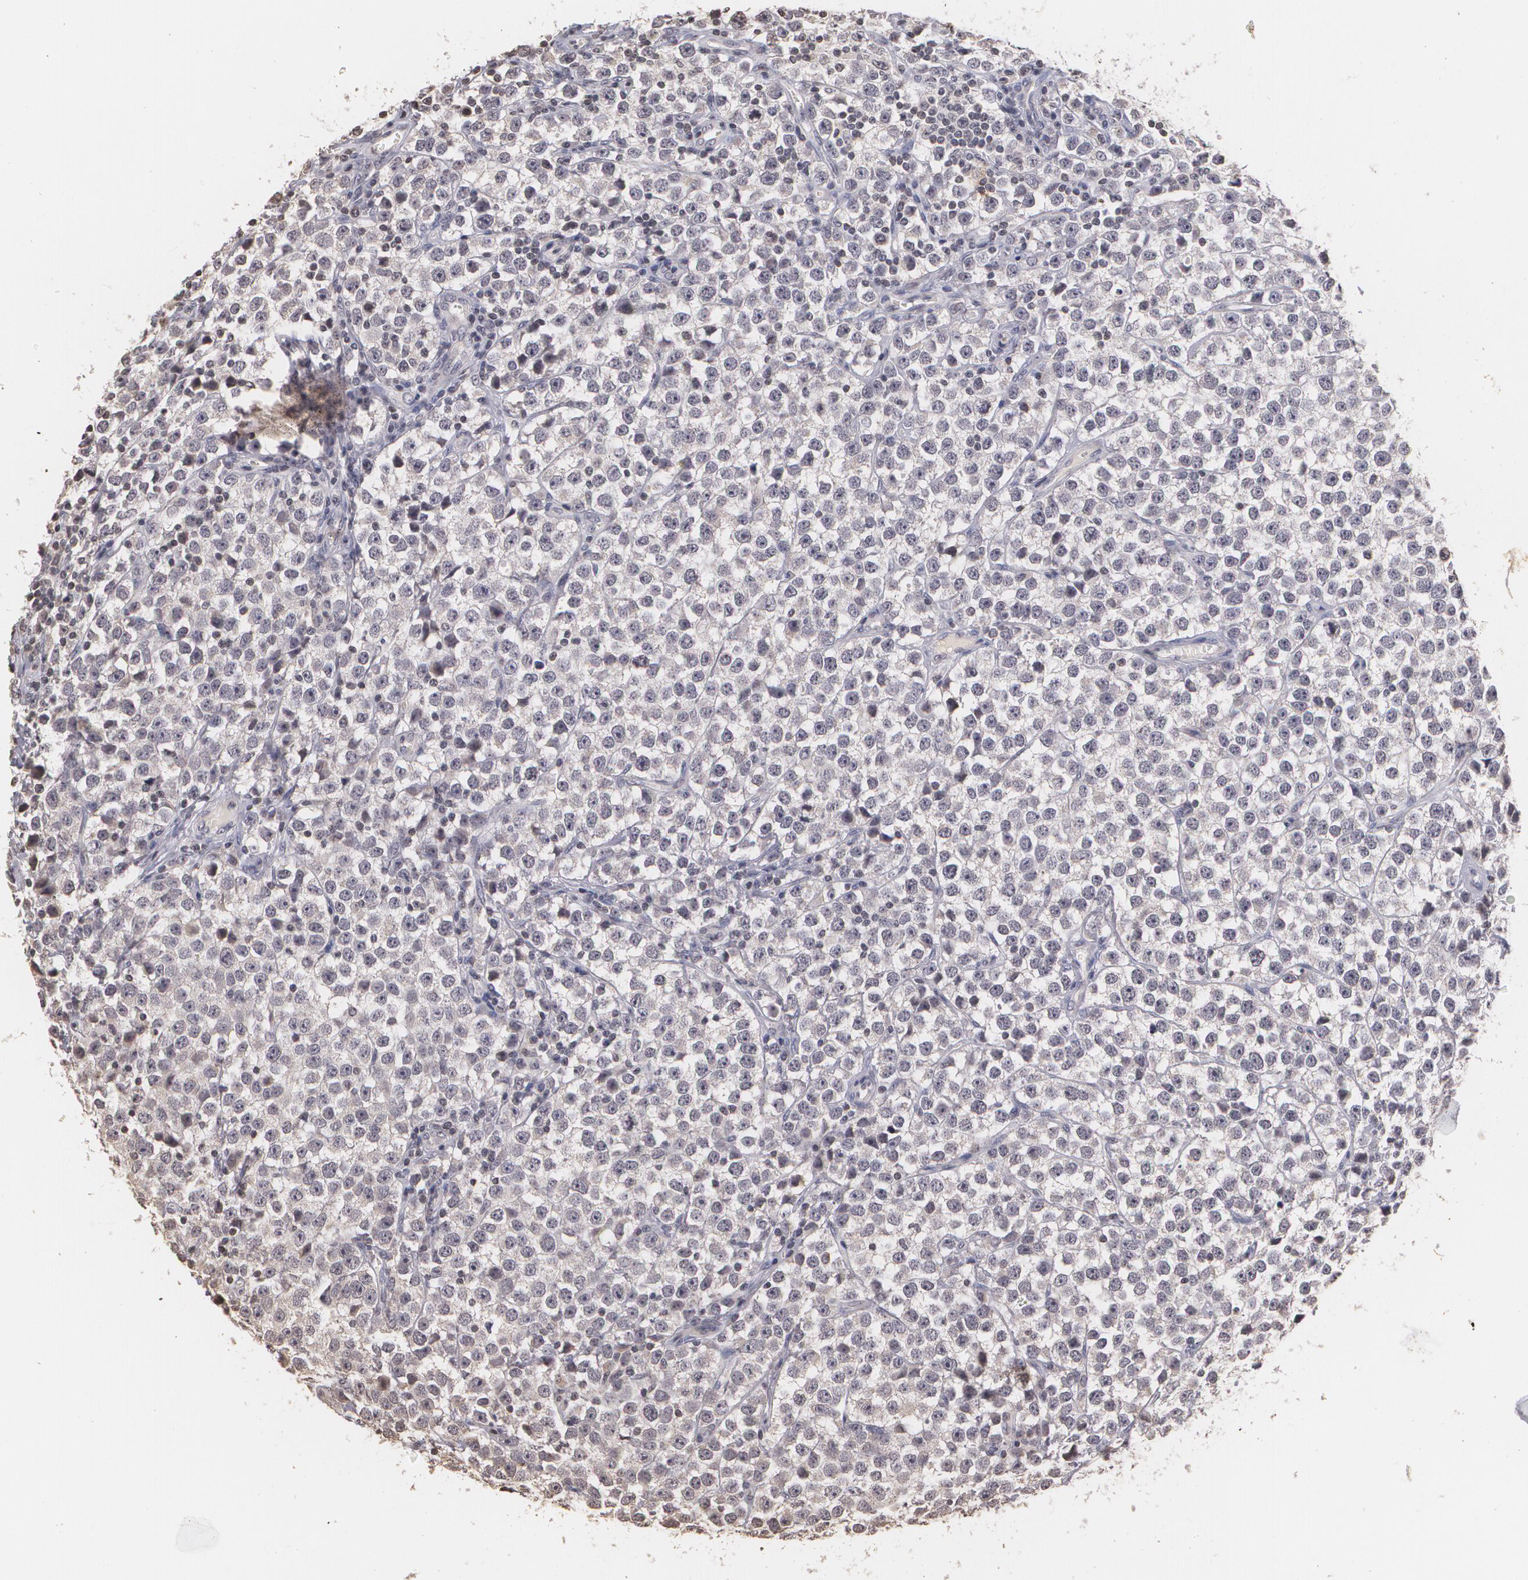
{"staining": {"intensity": "negative", "quantity": "none", "location": "none"}, "tissue": "testis cancer", "cell_type": "Tumor cells", "image_type": "cancer", "snomed": [{"axis": "morphology", "description": "Seminoma, NOS"}, {"axis": "topography", "description": "Testis"}], "caption": "This image is of seminoma (testis) stained with immunohistochemistry (IHC) to label a protein in brown with the nuclei are counter-stained blue. There is no positivity in tumor cells.", "gene": "THRB", "patient": {"sex": "male", "age": 25}}